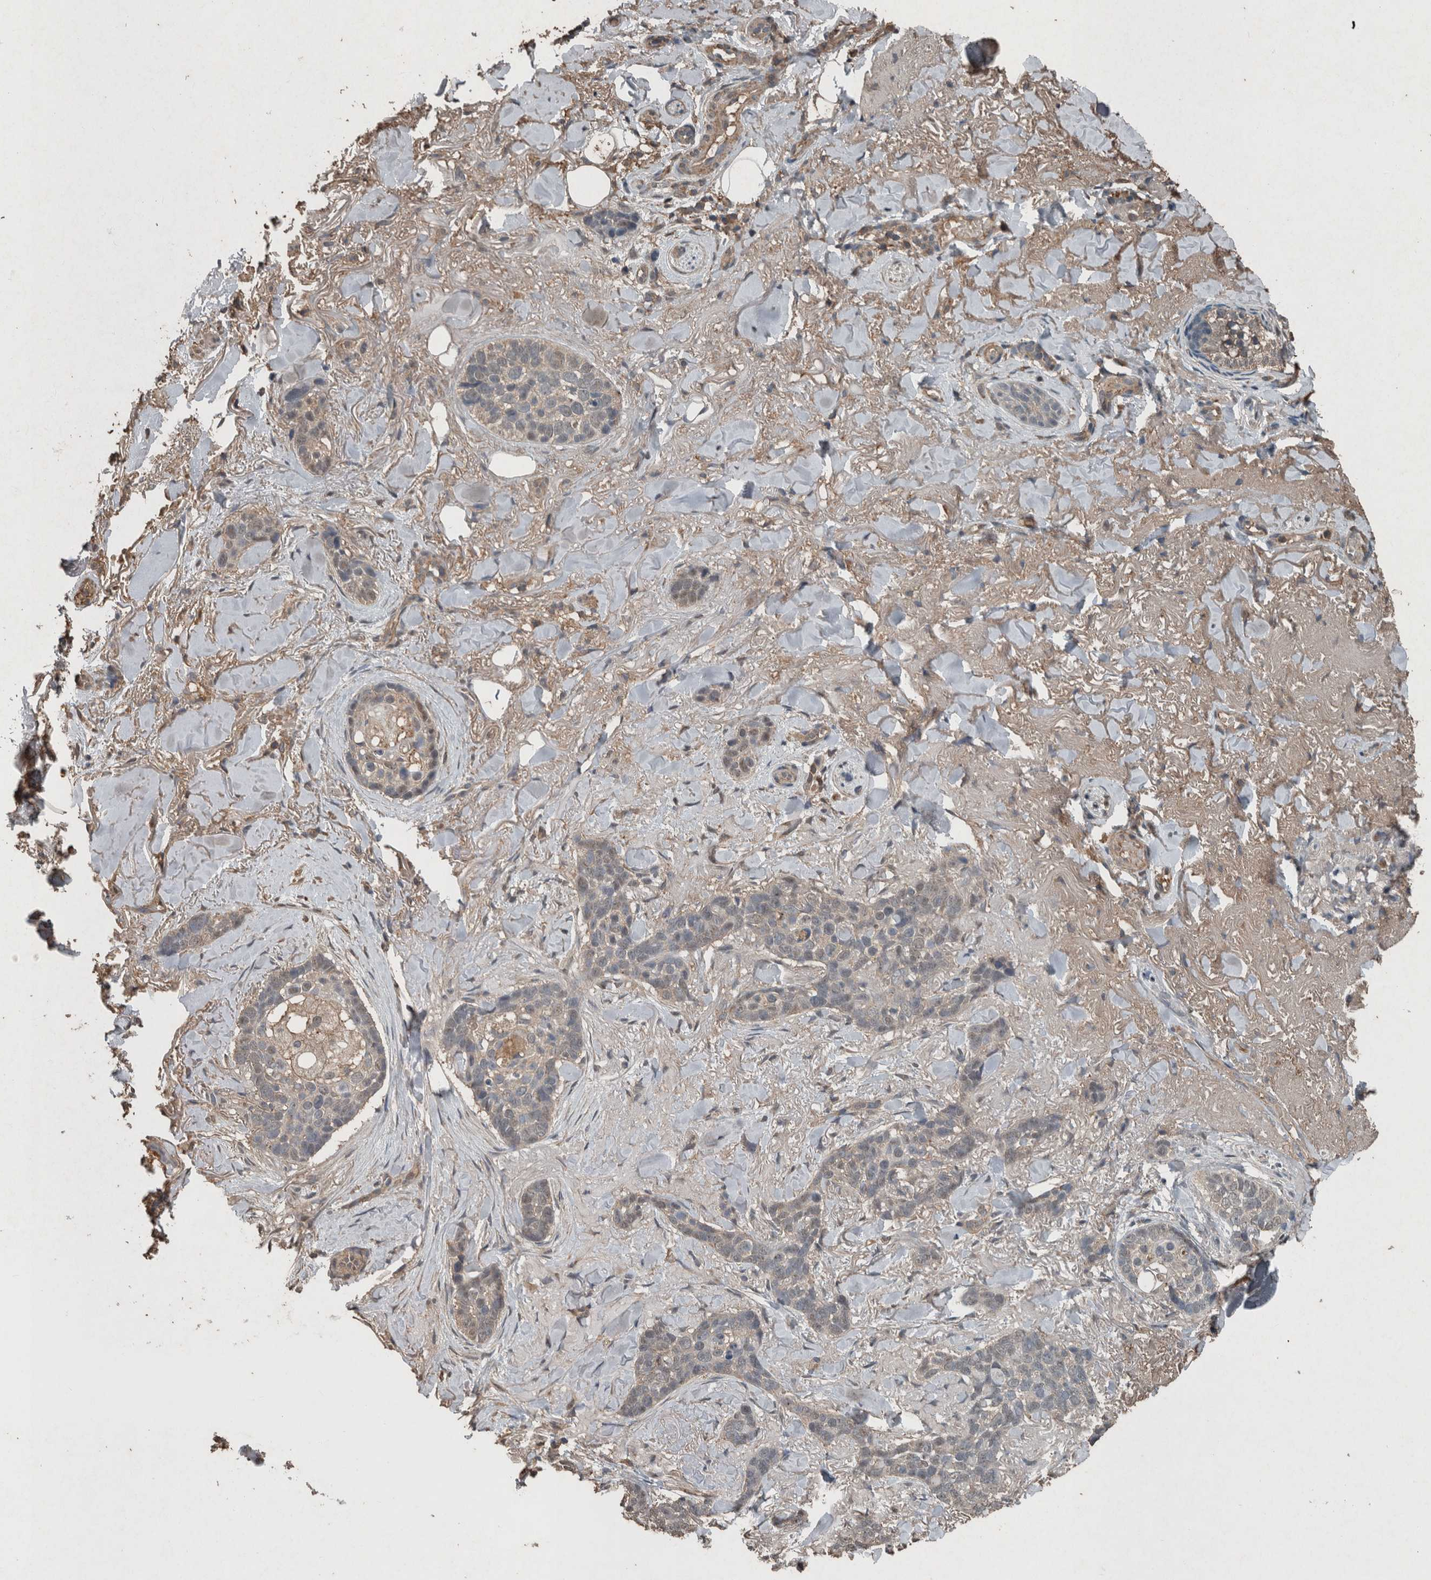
{"staining": {"intensity": "negative", "quantity": "none", "location": "none"}, "tissue": "skin cancer", "cell_type": "Tumor cells", "image_type": "cancer", "snomed": [{"axis": "morphology", "description": "Basal cell carcinoma"}, {"axis": "topography", "description": "Skin"}], "caption": "The micrograph exhibits no significant positivity in tumor cells of skin basal cell carcinoma. Brightfield microscopy of immunohistochemistry (IHC) stained with DAB (3,3'-diaminobenzidine) (brown) and hematoxylin (blue), captured at high magnification.", "gene": "FGFRL1", "patient": {"sex": "female", "age": 82}}